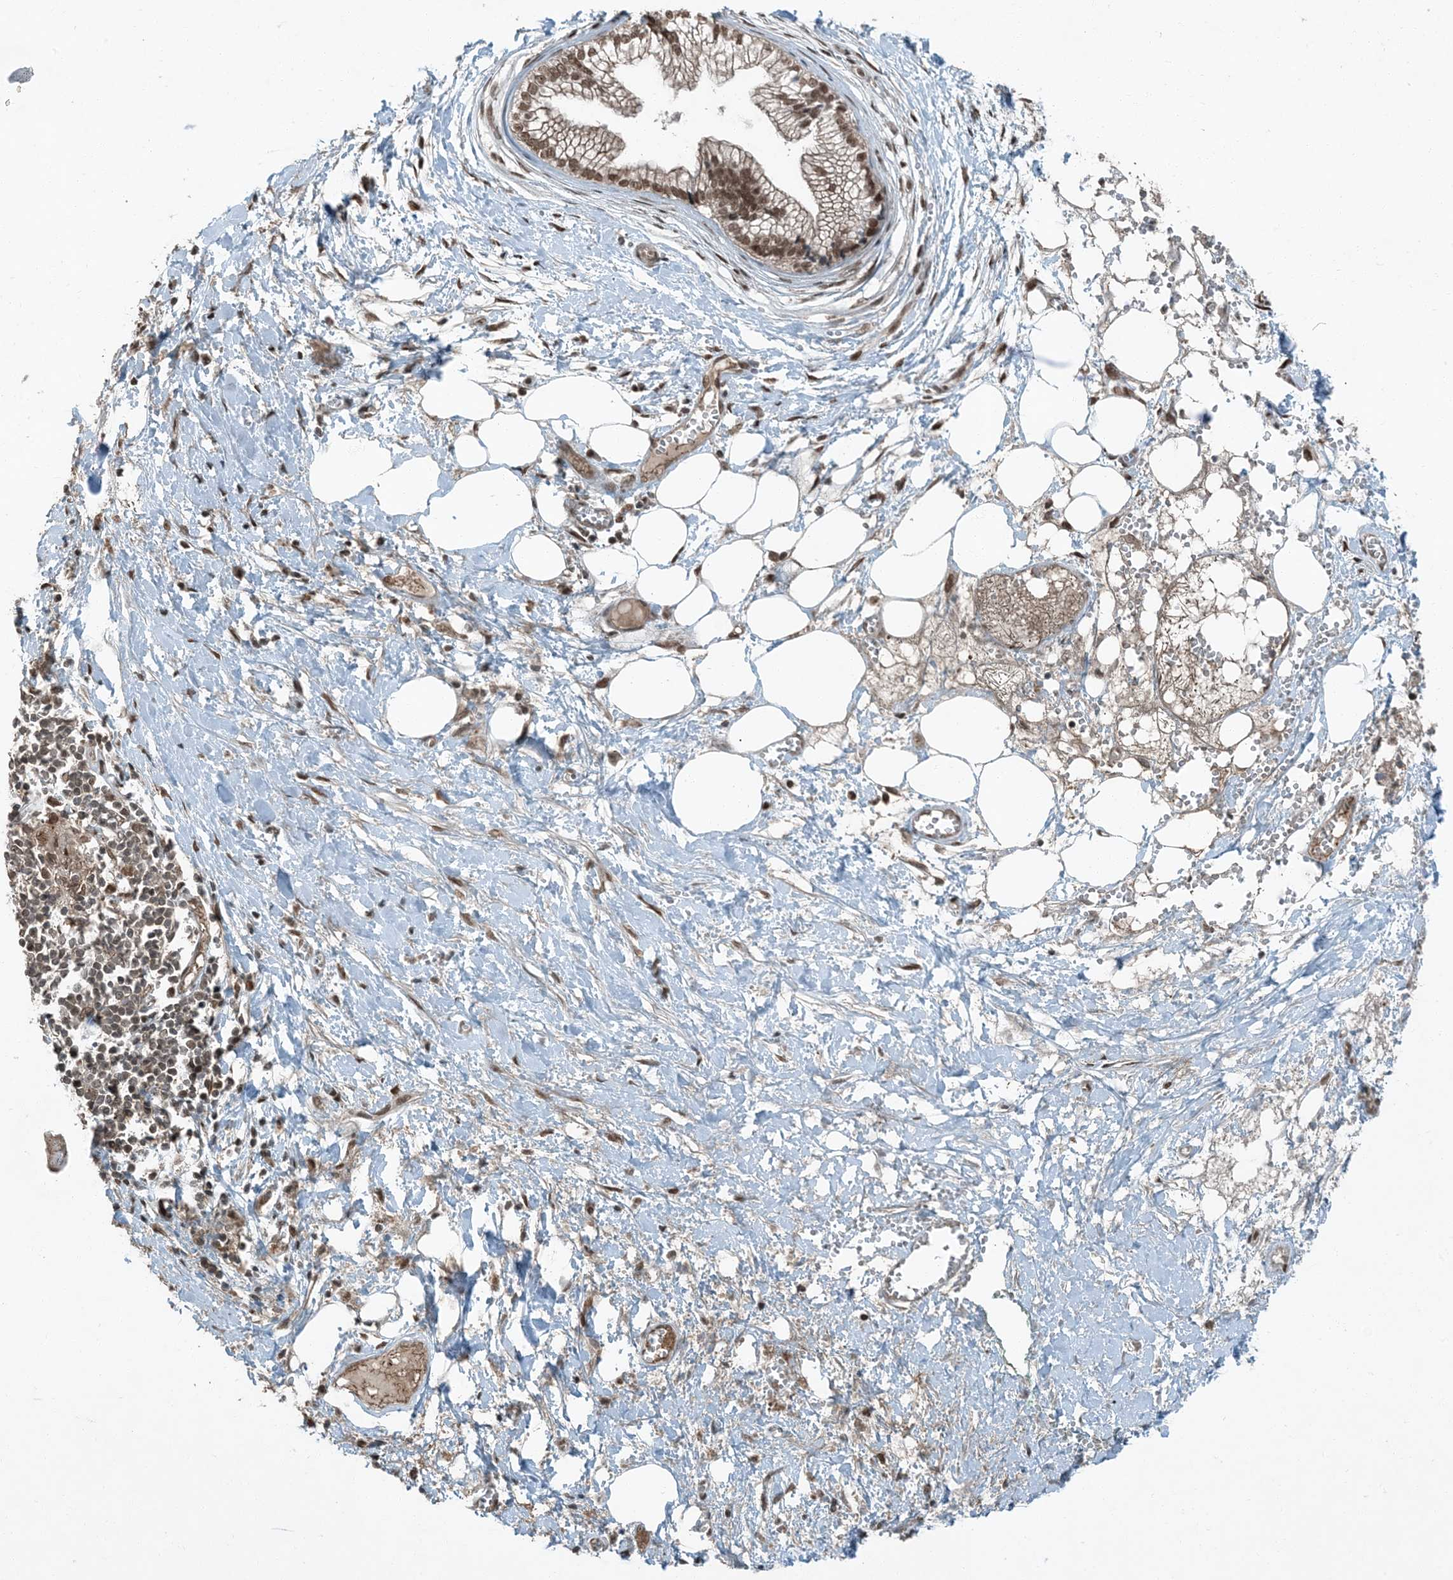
{"staining": {"intensity": "moderate", "quantity": ">75%", "location": "cytoplasmic/membranous,nuclear"}, "tissue": "pancreatic cancer", "cell_type": "Tumor cells", "image_type": "cancer", "snomed": [{"axis": "morphology", "description": "Adenocarcinoma, NOS"}, {"axis": "topography", "description": "Pancreas"}], "caption": "Pancreatic cancer (adenocarcinoma) was stained to show a protein in brown. There is medium levels of moderate cytoplasmic/membranous and nuclear positivity in about >75% of tumor cells.", "gene": "TRAPPC12", "patient": {"sex": "male", "age": 68}}